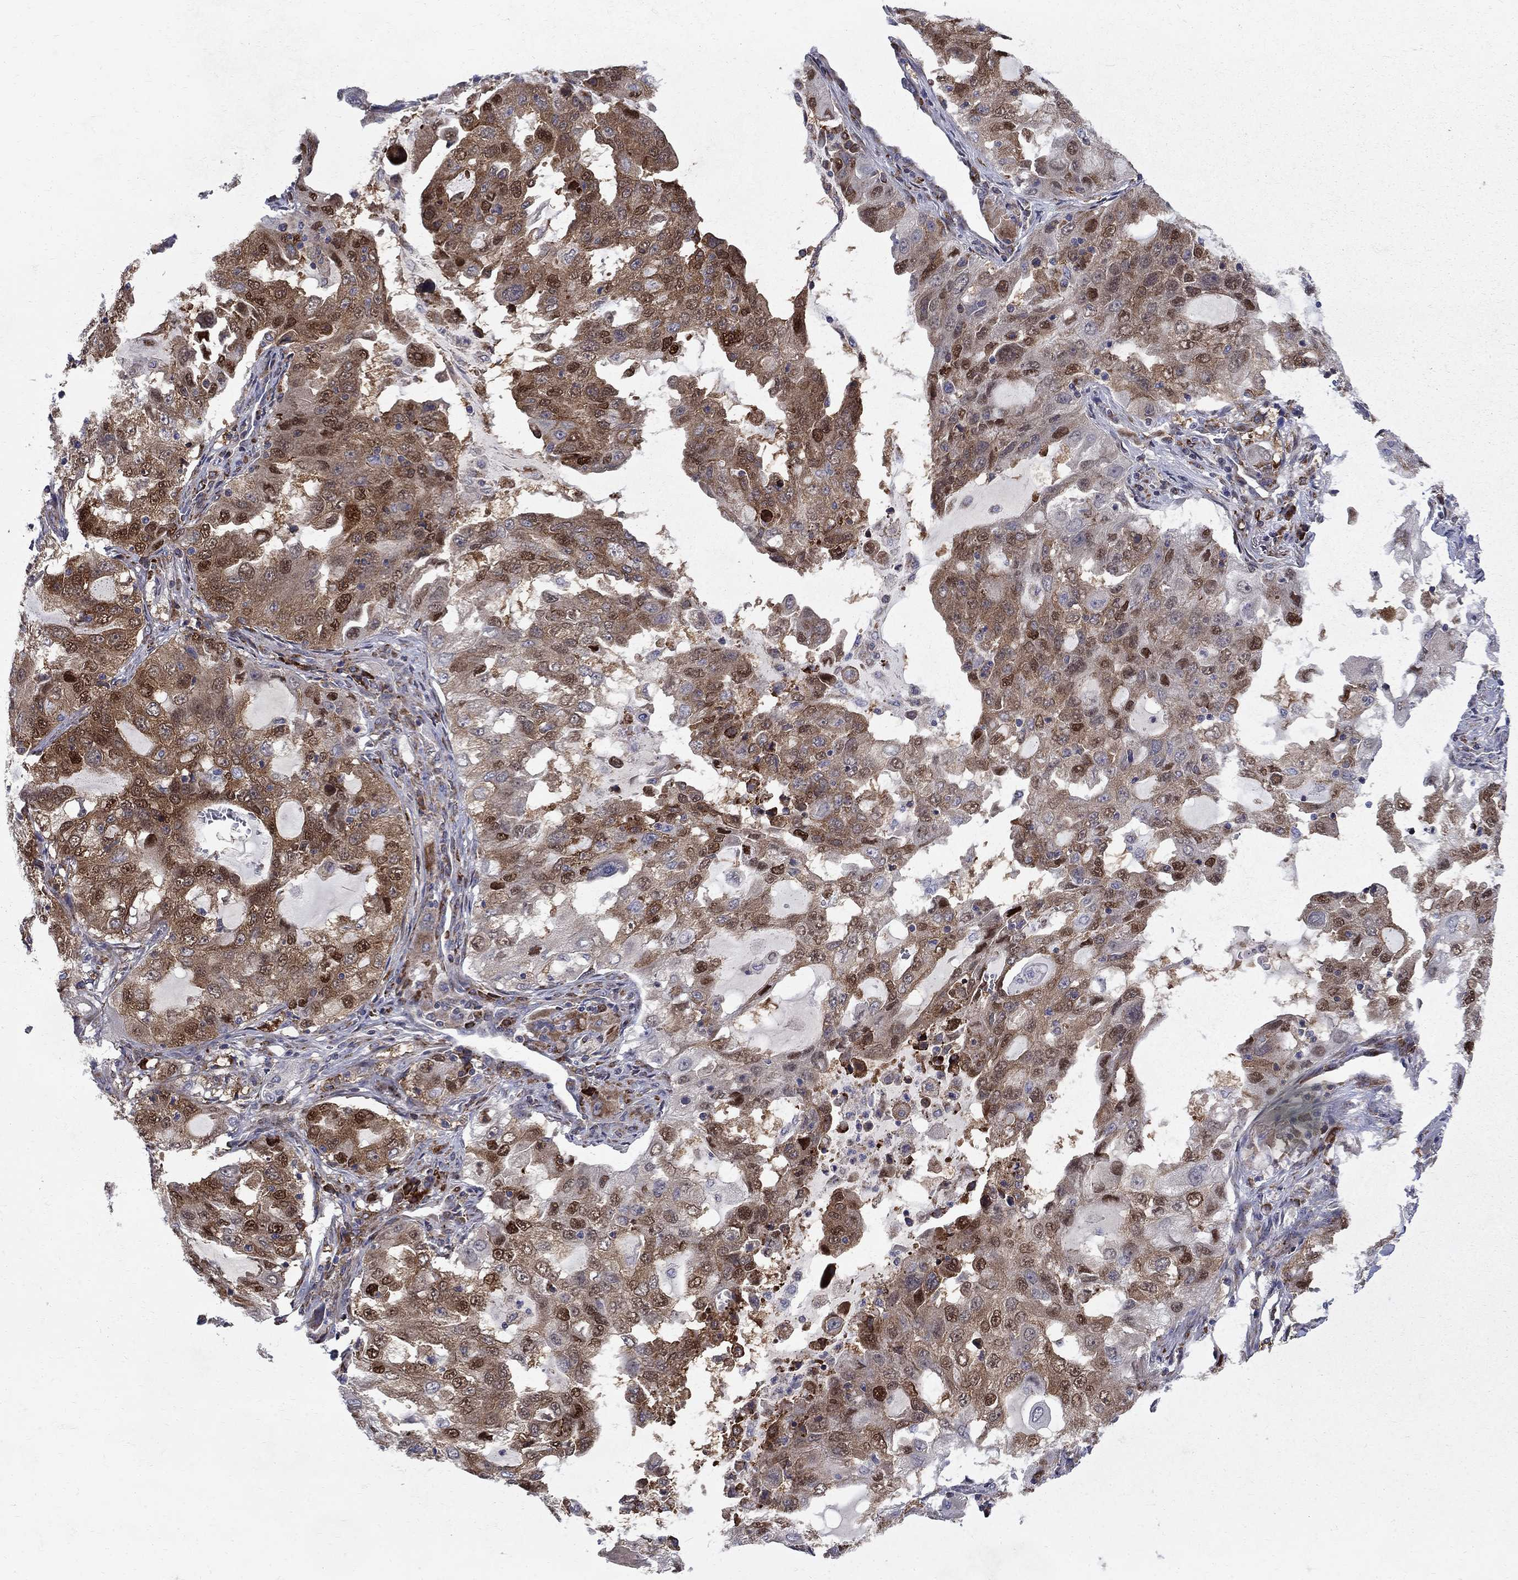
{"staining": {"intensity": "moderate", "quantity": ">75%", "location": "cytoplasmic/membranous,nuclear"}, "tissue": "lung cancer", "cell_type": "Tumor cells", "image_type": "cancer", "snomed": [{"axis": "morphology", "description": "Adenocarcinoma, NOS"}, {"axis": "topography", "description": "Lung"}], "caption": "The histopathology image demonstrates a brown stain indicating the presence of a protein in the cytoplasmic/membranous and nuclear of tumor cells in adenocarcinoma (lung).", "gene": "CAB39L", "patient": {"sex": "female", "age": 61}}